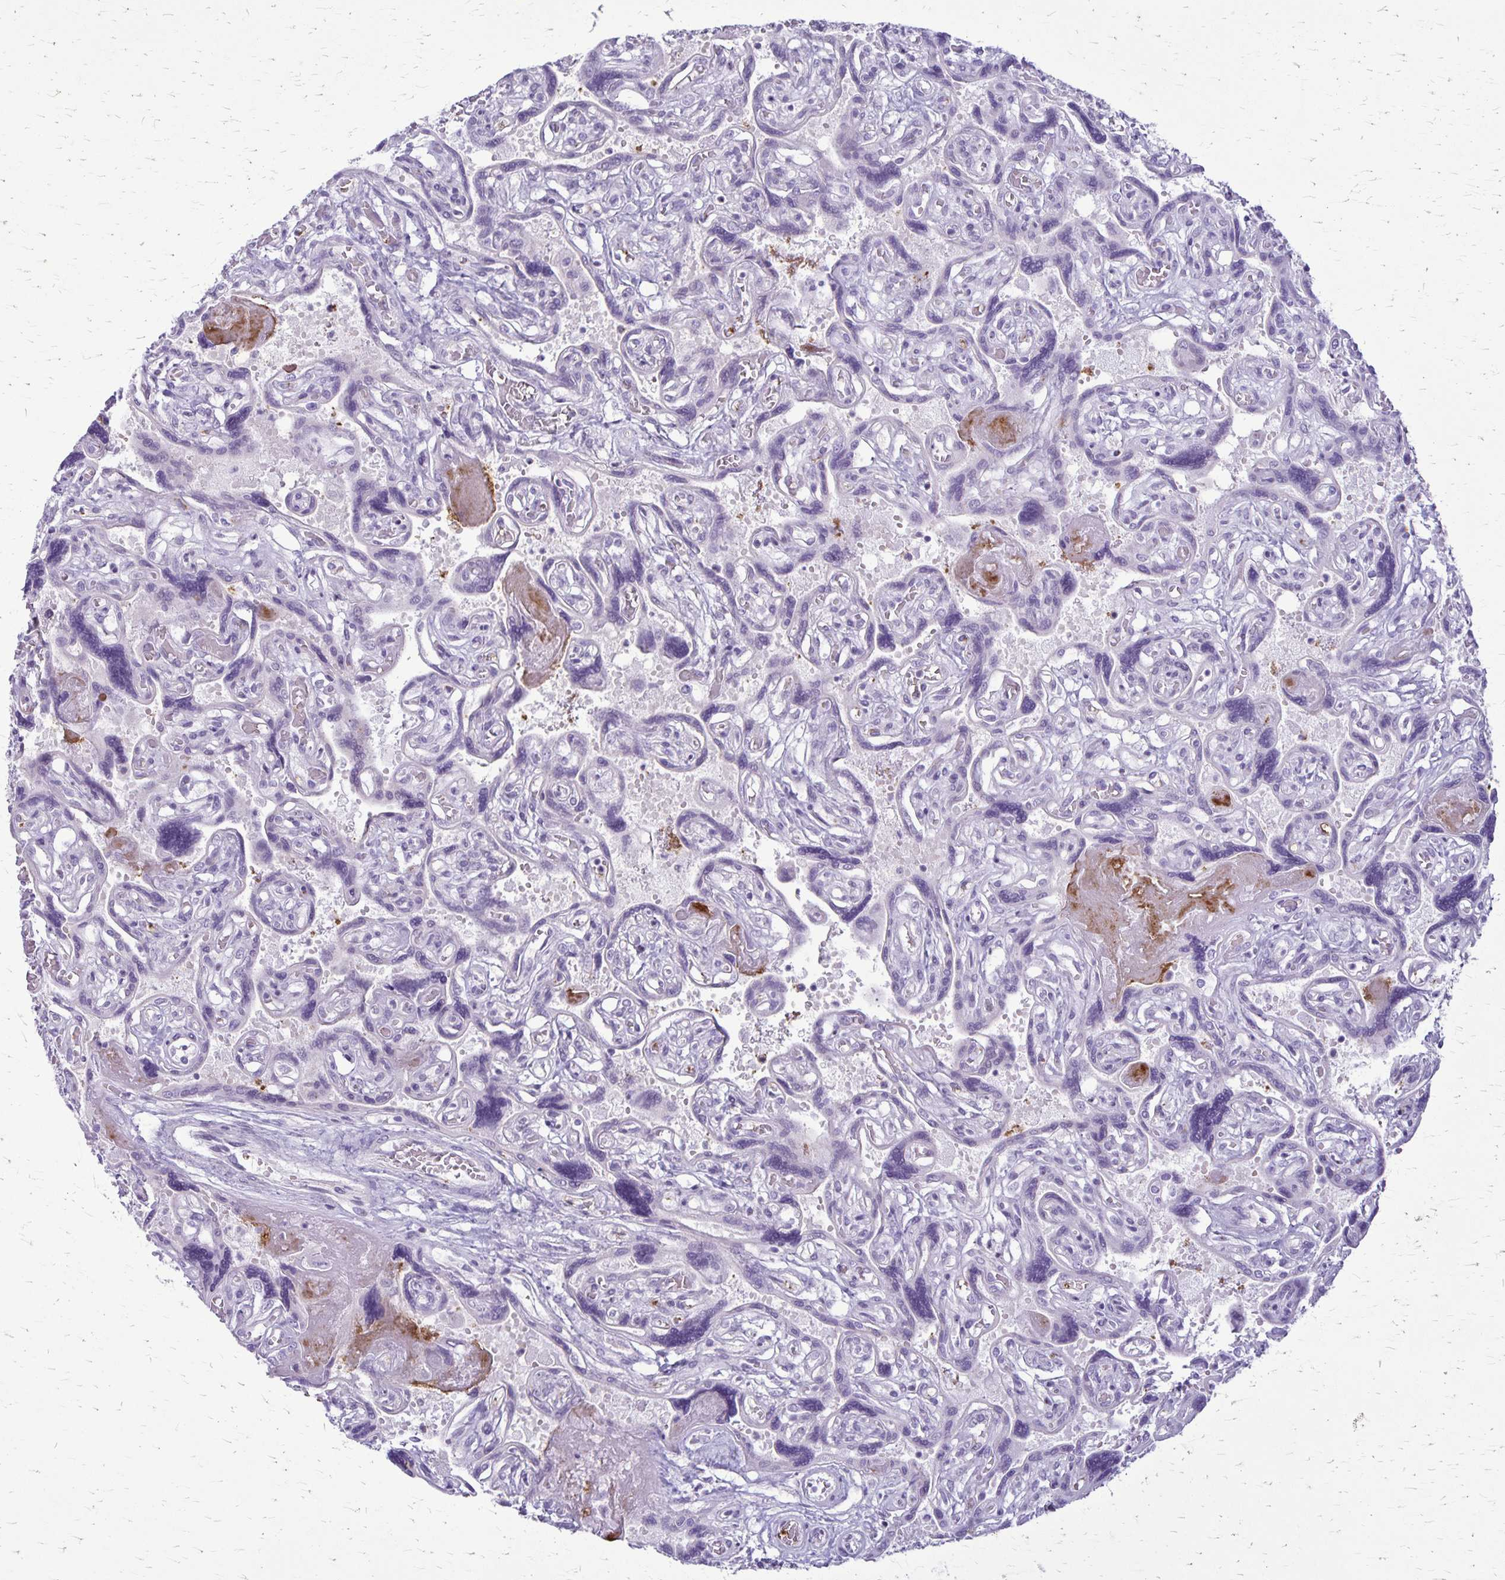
{"staining": {"intensity": "negative", "quantity": "none", "location": "none"}, "tissue": "placenta", "cell_type": "Decidual cells", "image_type": "normal", "snomed": [{"axis": "morphology", "description": "Normal tissue, NOS"}, {"axis": "topography", "description": "Placenta"}], "caption": "Immunohistochemical staining of normal placenta displays no significant staining in decidual cells. Nuclei are stained in blue.", "gene": "GP9", "patient": {"sex": "female", "age": 32}}